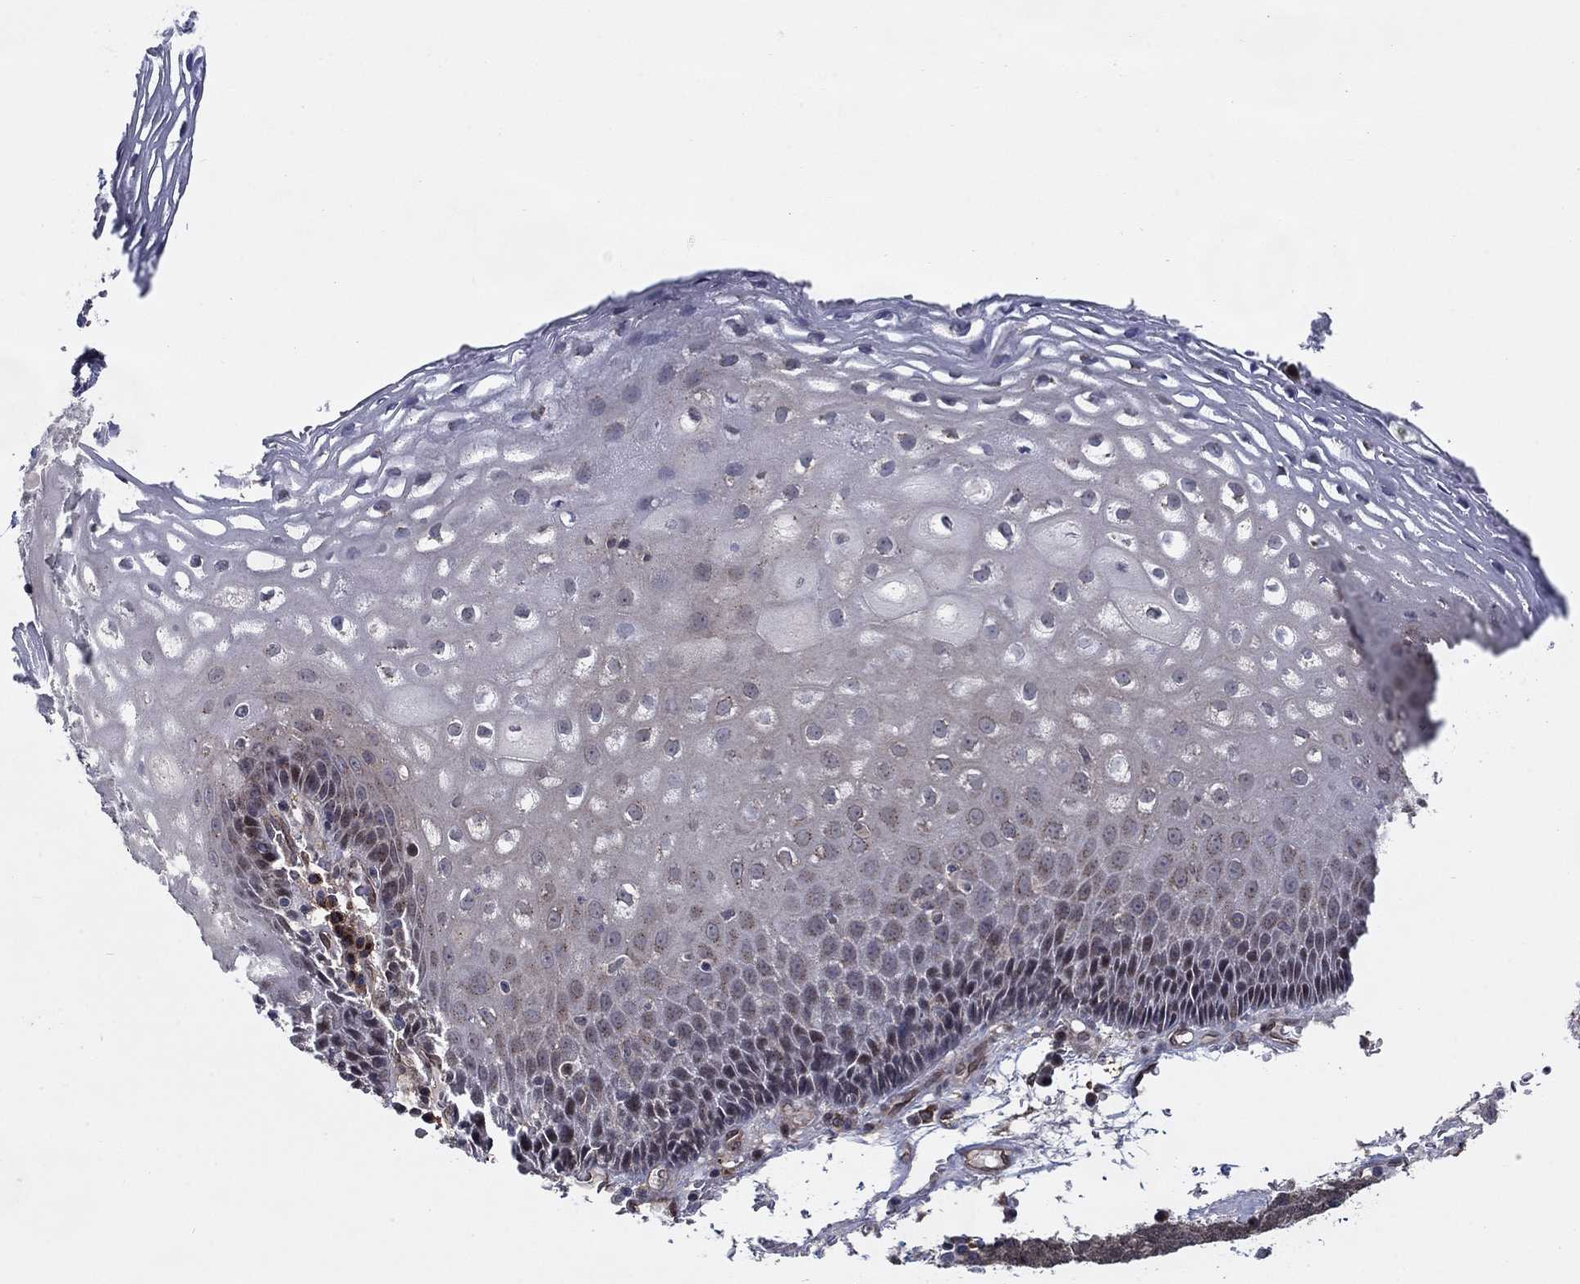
{"staining": {"intensity": "moderate", "quantity": "25%-75%", "location": "cytoplasmic/membranous,nuclear"}, "tissue": "esophagus", "cell_type": "Squamous epithelial cells", "image_type": "normal", "snomed": [{"axis": "morphology", "description": "Normal tissue, NOS"}, {"axis": "topography", "description": "Esophagus"}], "caption": "This is an image of IHC staining of unremarkable esophagus, which shows moderate expression in the cytoplasmic/membranous,nuclear of squamous epithelial cells.", "gene": "SH3RF1", "patient": {"sex": "male", "age": 76}}